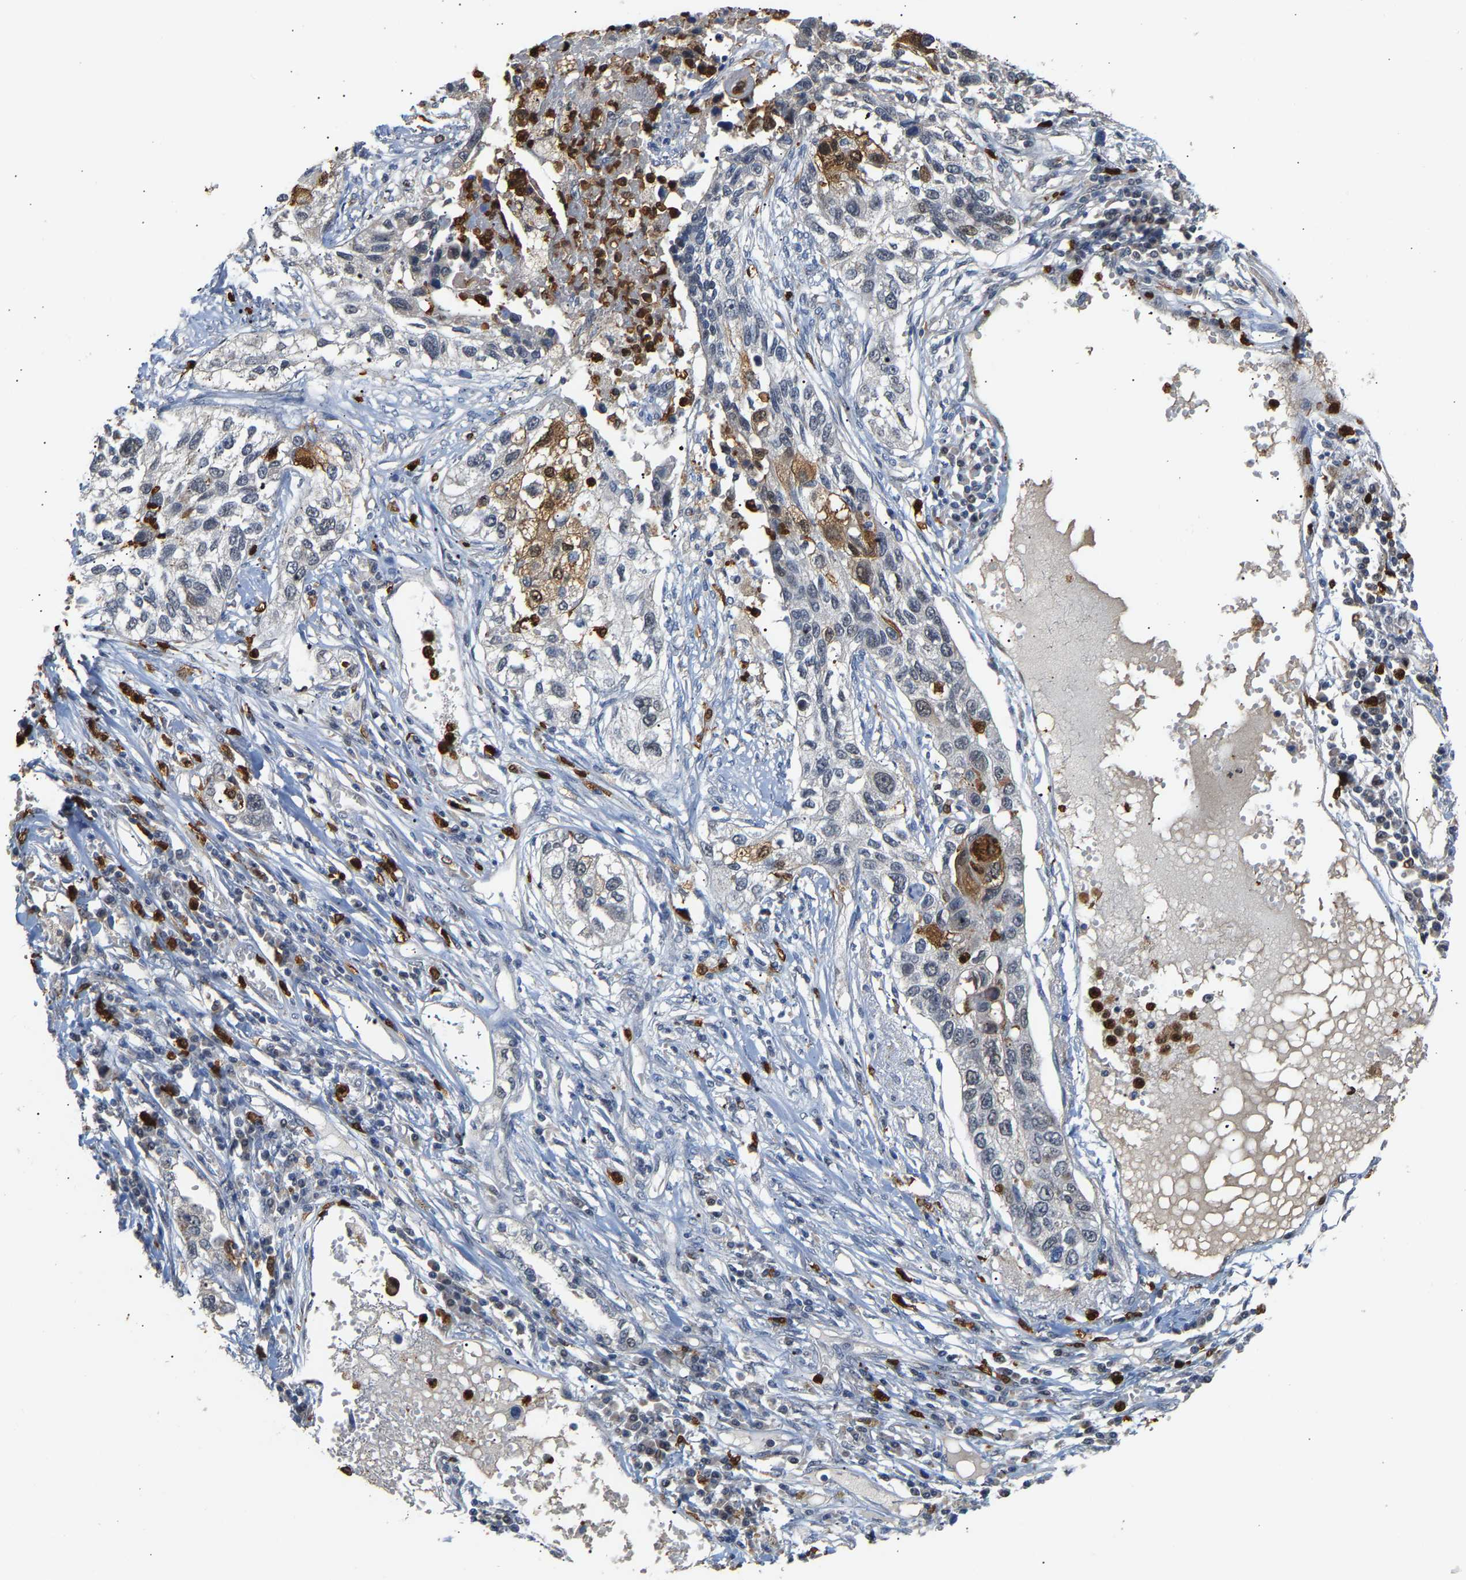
{"staining": {"intensity": "moderate", "quantity": "<25%", "location": "cytoplasmic/membranous,nuclear"}, "tissue": "lung cancer", "cell_type": "Tumor cells", "image_type": "cancer", "snomed": [{"axis": "morphology", "description": "Squamous cell carcinoma, NOS"}, {"axis": "topography", "description": "Lung"}], "caption": "Moderate cytoplasmic/membranous and nuclear expression for a protein is present in approximately <25% of tumor cells of squamous cell carcinoma (lung) using immunohistochemistry.", "gene": "TDRD7", "patient": {"sex": "male", "age": 71}}